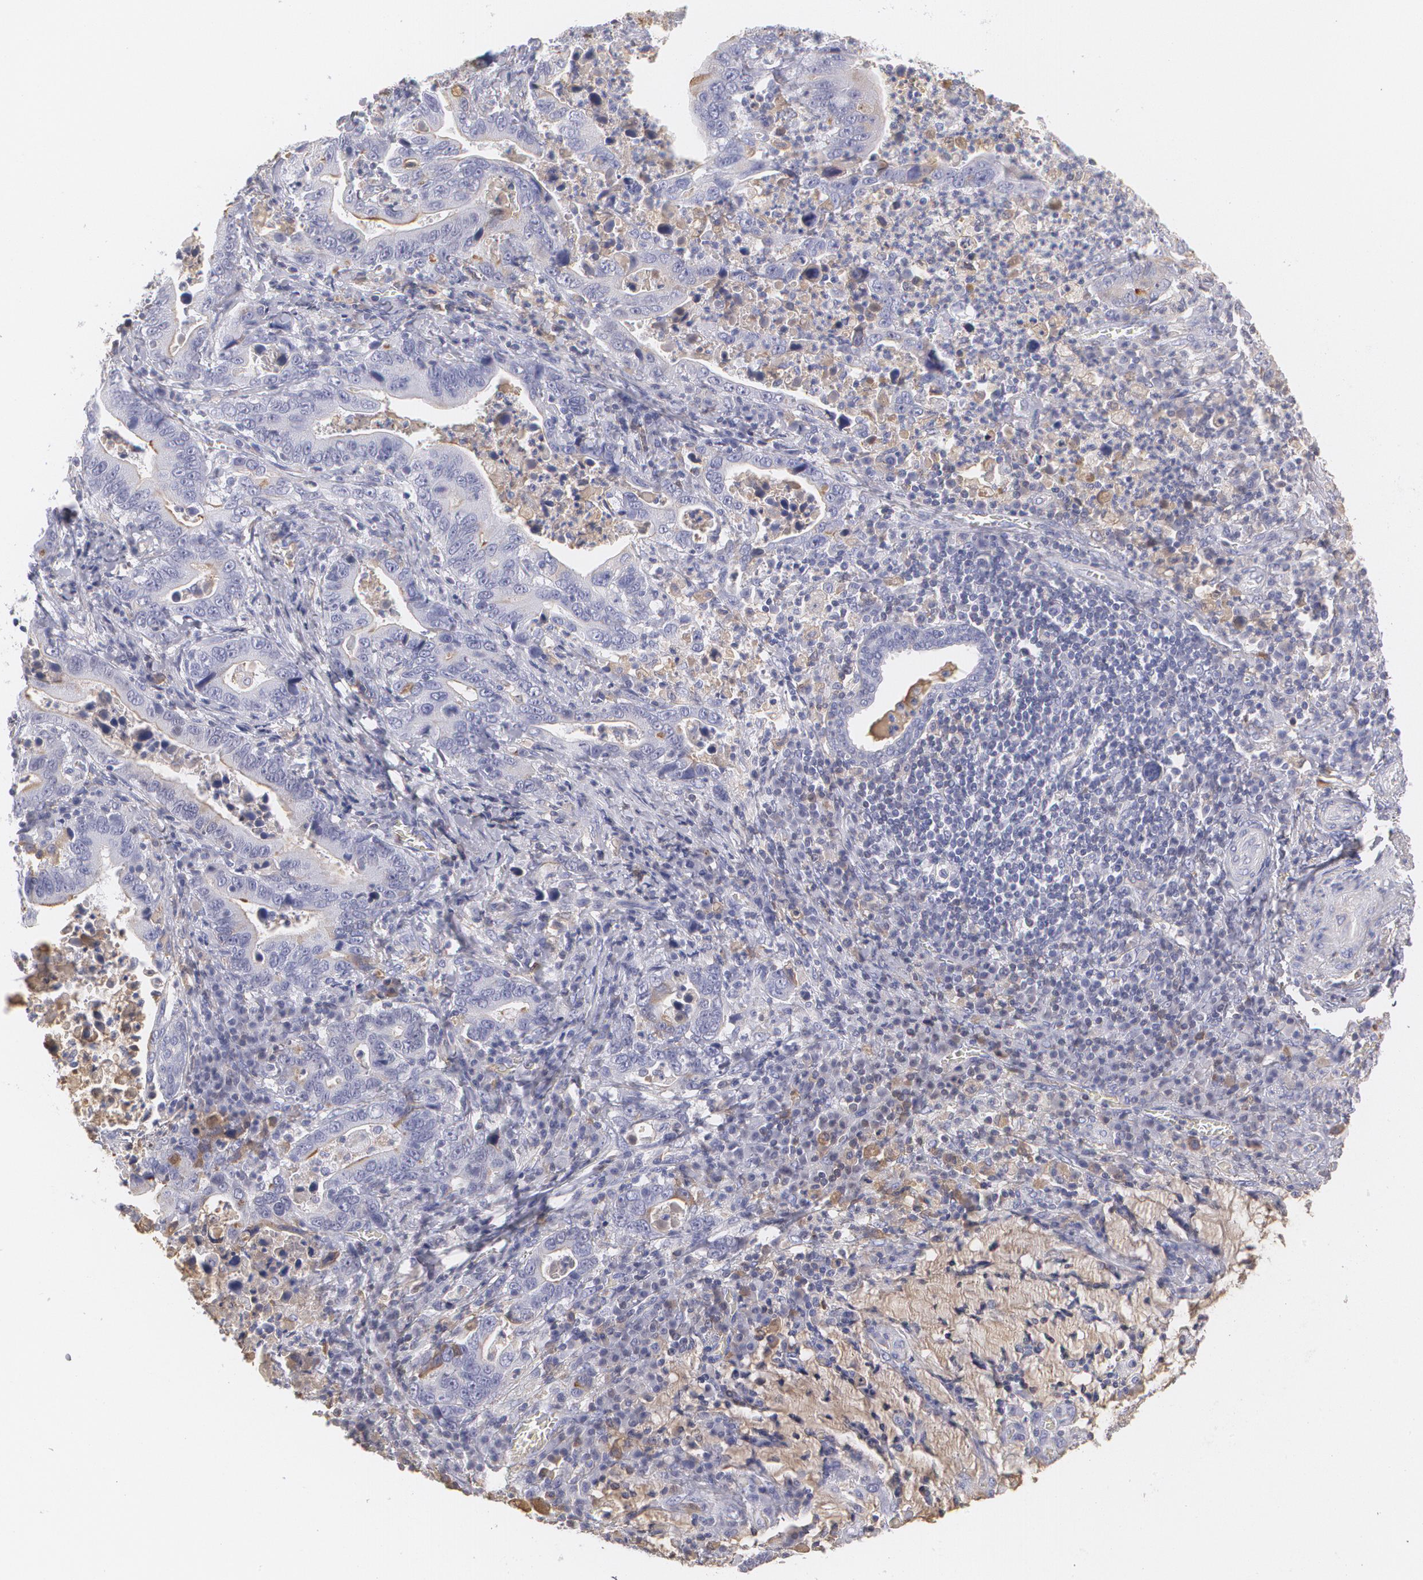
{"staining": {"intensity": "negative", "quantity": "none", "location": "none"}, "tissue": "stomach cancer", "cell_type": "Tumor cells", "image_type": "cancer", "snomed": [{"axis": "morphology", "description": "Adenocarcinoma, NOS"}, {"axis": "topography", "description": "Stomach, upper"}], "caption": "A photomicrograph of adenocarcinoma (stomach) stained for a protein demonstrates no brown staining in tumor cells. Nuclei are stained in blue.", "gene": "SERPINA1", "patient": {"sex": "male", "age": 63}}